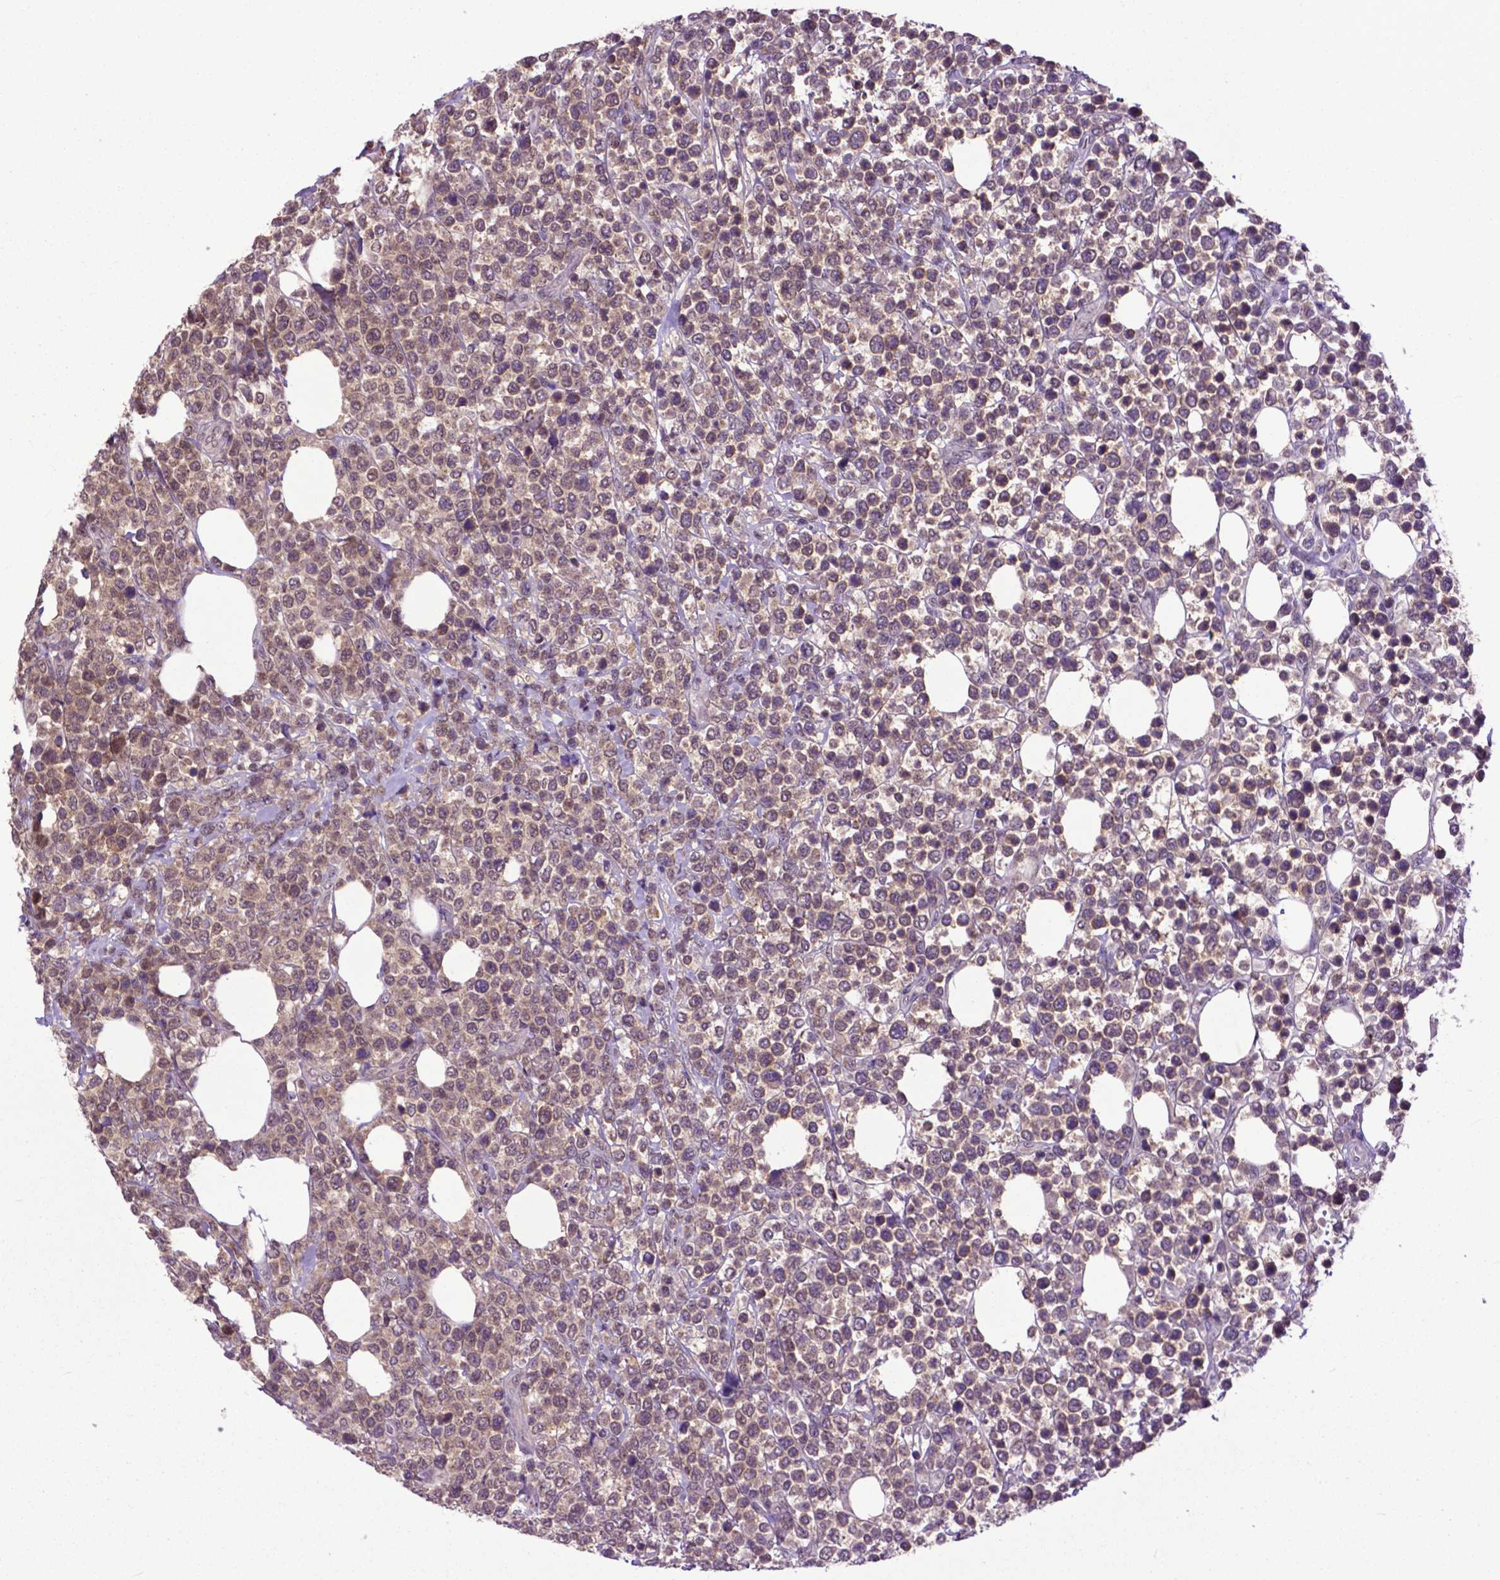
{"staining": {"intensity": "weak", "quantity": "25%-75%", "location": "cytoplasmic/membranous,nuclear"}, "tissue": "lymphoma", "cell_type": "Tumor cells", "image_type": "cancer", "snomed": [{"axis": "morphology", "description": "Malignant lymphoma, non-Hodgkin's type, High grade"}, {"axis": "topography", "description": "Soft tissue"}], "caption": "Immunohistochemistry (IHC) (DAB (3,3'-diaminobenzidine)) staining of human lymphoma shows weak cytoplasmic/membranous and nuclear protein staining in approximately 25%-75% of tumor cells.", "gene": "OTUB1", "patient": {"sex": "female", "age": 56}}